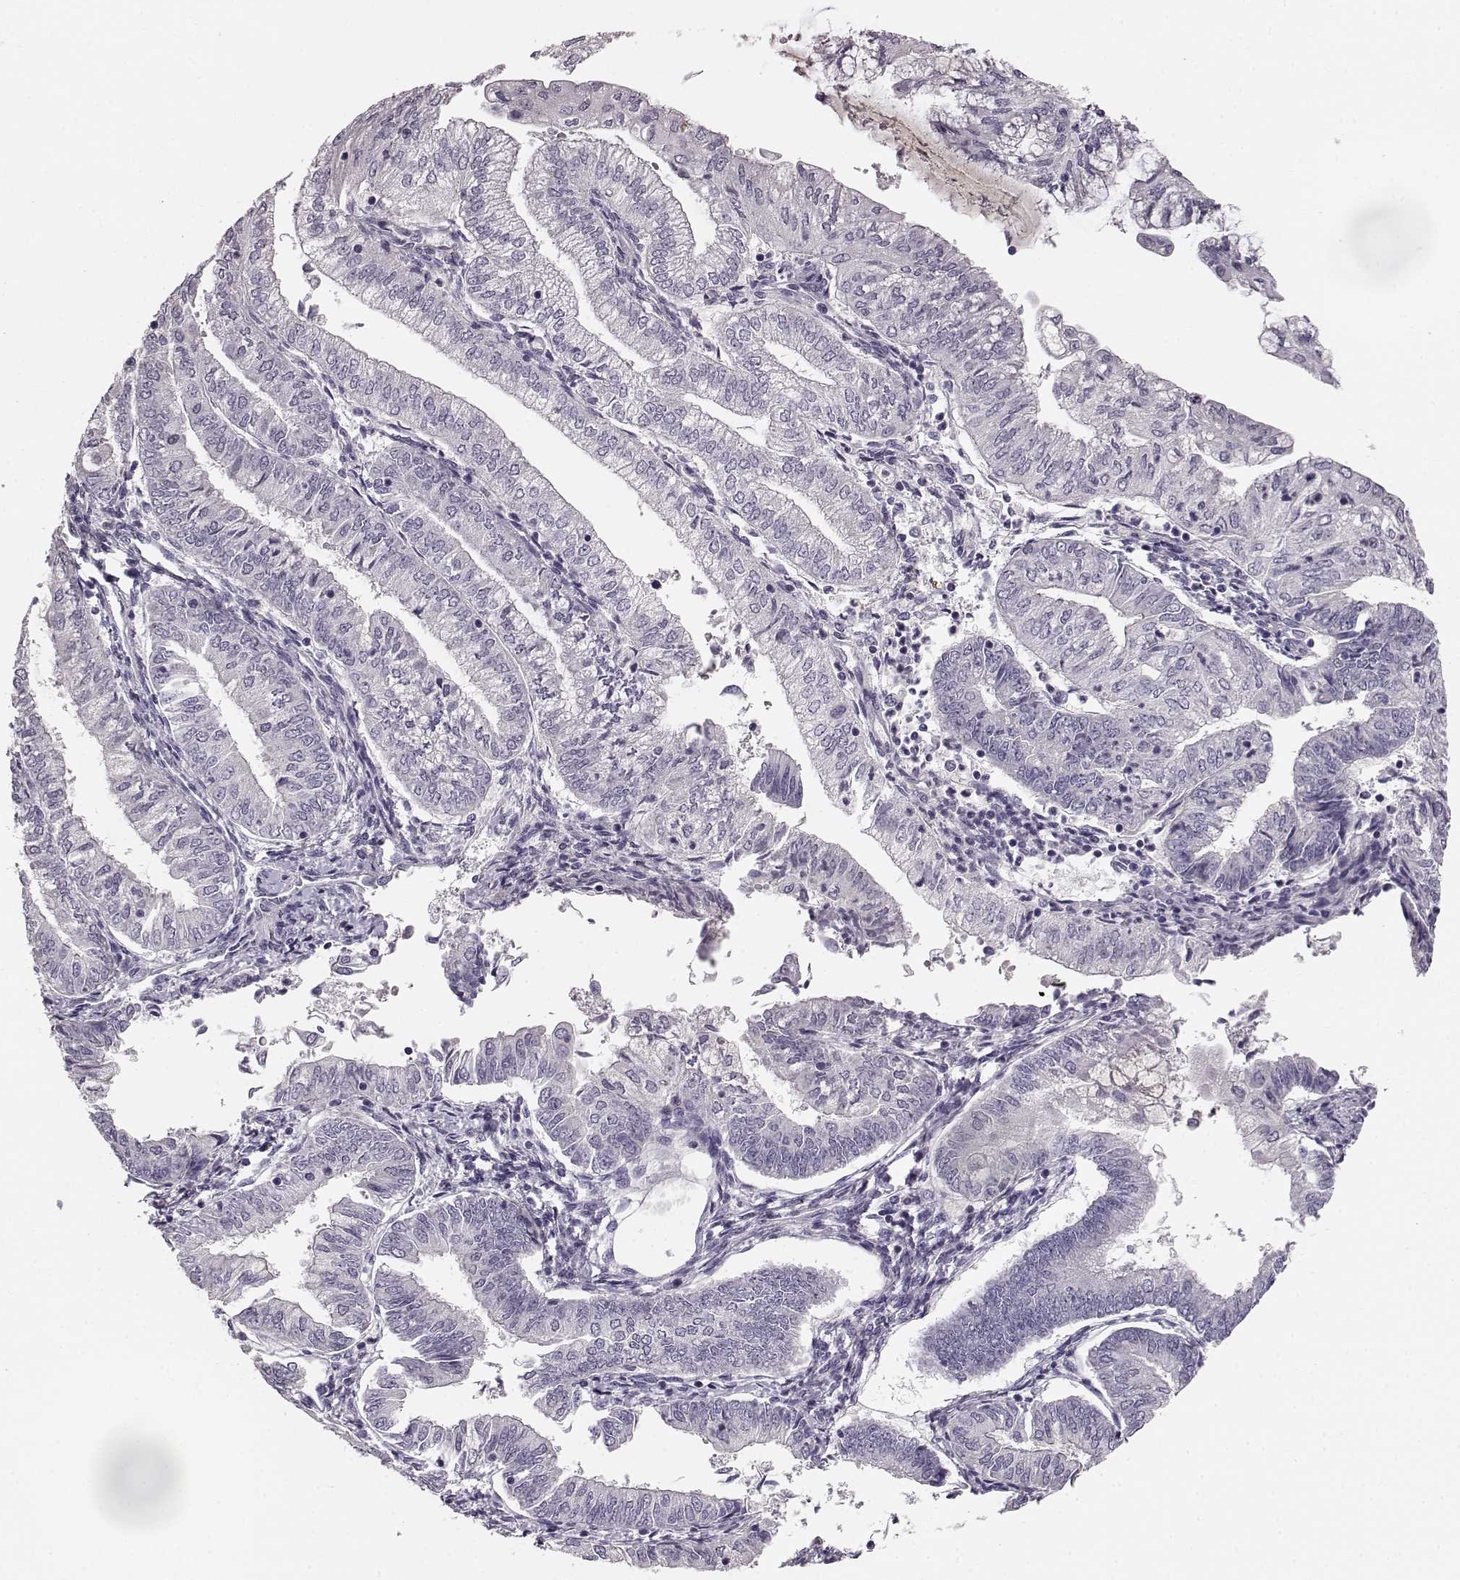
{"staining": {"intensity": "negative", "quantity": "none", "location": "none"}, "tissue": "endometrial cancer", "cell_type": "Tumor cells", "image_type": "cancer", "snomed": [{"axis": "morphology", "description": "Adenocarcinoma, NOS"}, {"axis": "topography", "description": "Endometrium"}], "caption": "Immunohistochemical staining of human endometrial cancer (adenocarcinoma) shows no significant positivity in tumor cells.", "gene": "KIAA0319", "patient": {"sex": "female", "age": 55}}